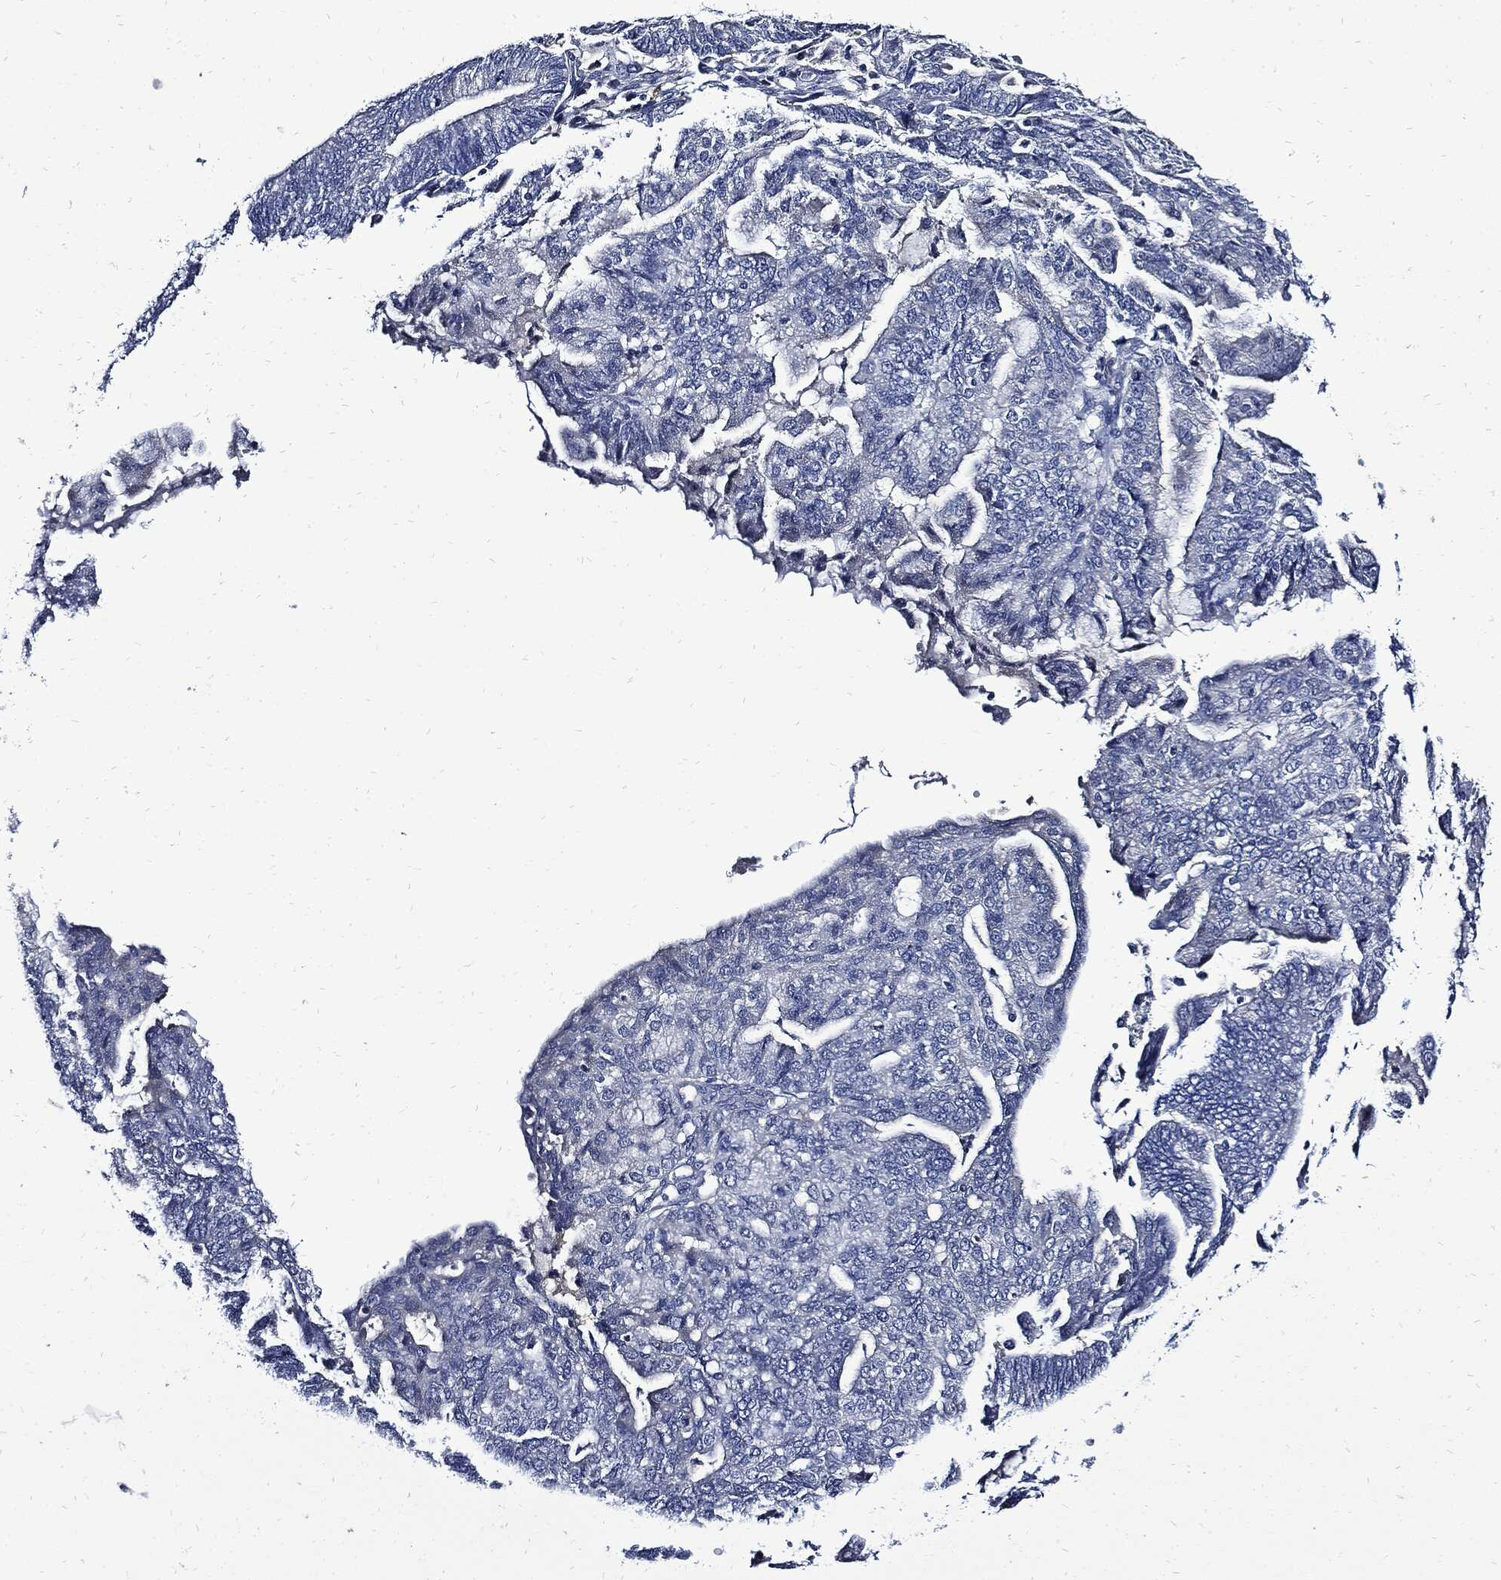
{"staining": {"intensity": "negative", "quantity": "none", "location": "none"}, "tissue": "endometrial cancer", "cell_type": "Tumor cells", "image_type": "cancer", "snomed": [{"axis": "morphology", "description": "Adenocarcinoma, NOS"}, {"axis": "topography", "description": "Endometrium"}], "caption": "This is an IHC image of endometrial cancer (adenocarcinoma). There is no positivity in tumor cells.", "gene": "CPE", "patient": {"sex": "female", "age": 82}}